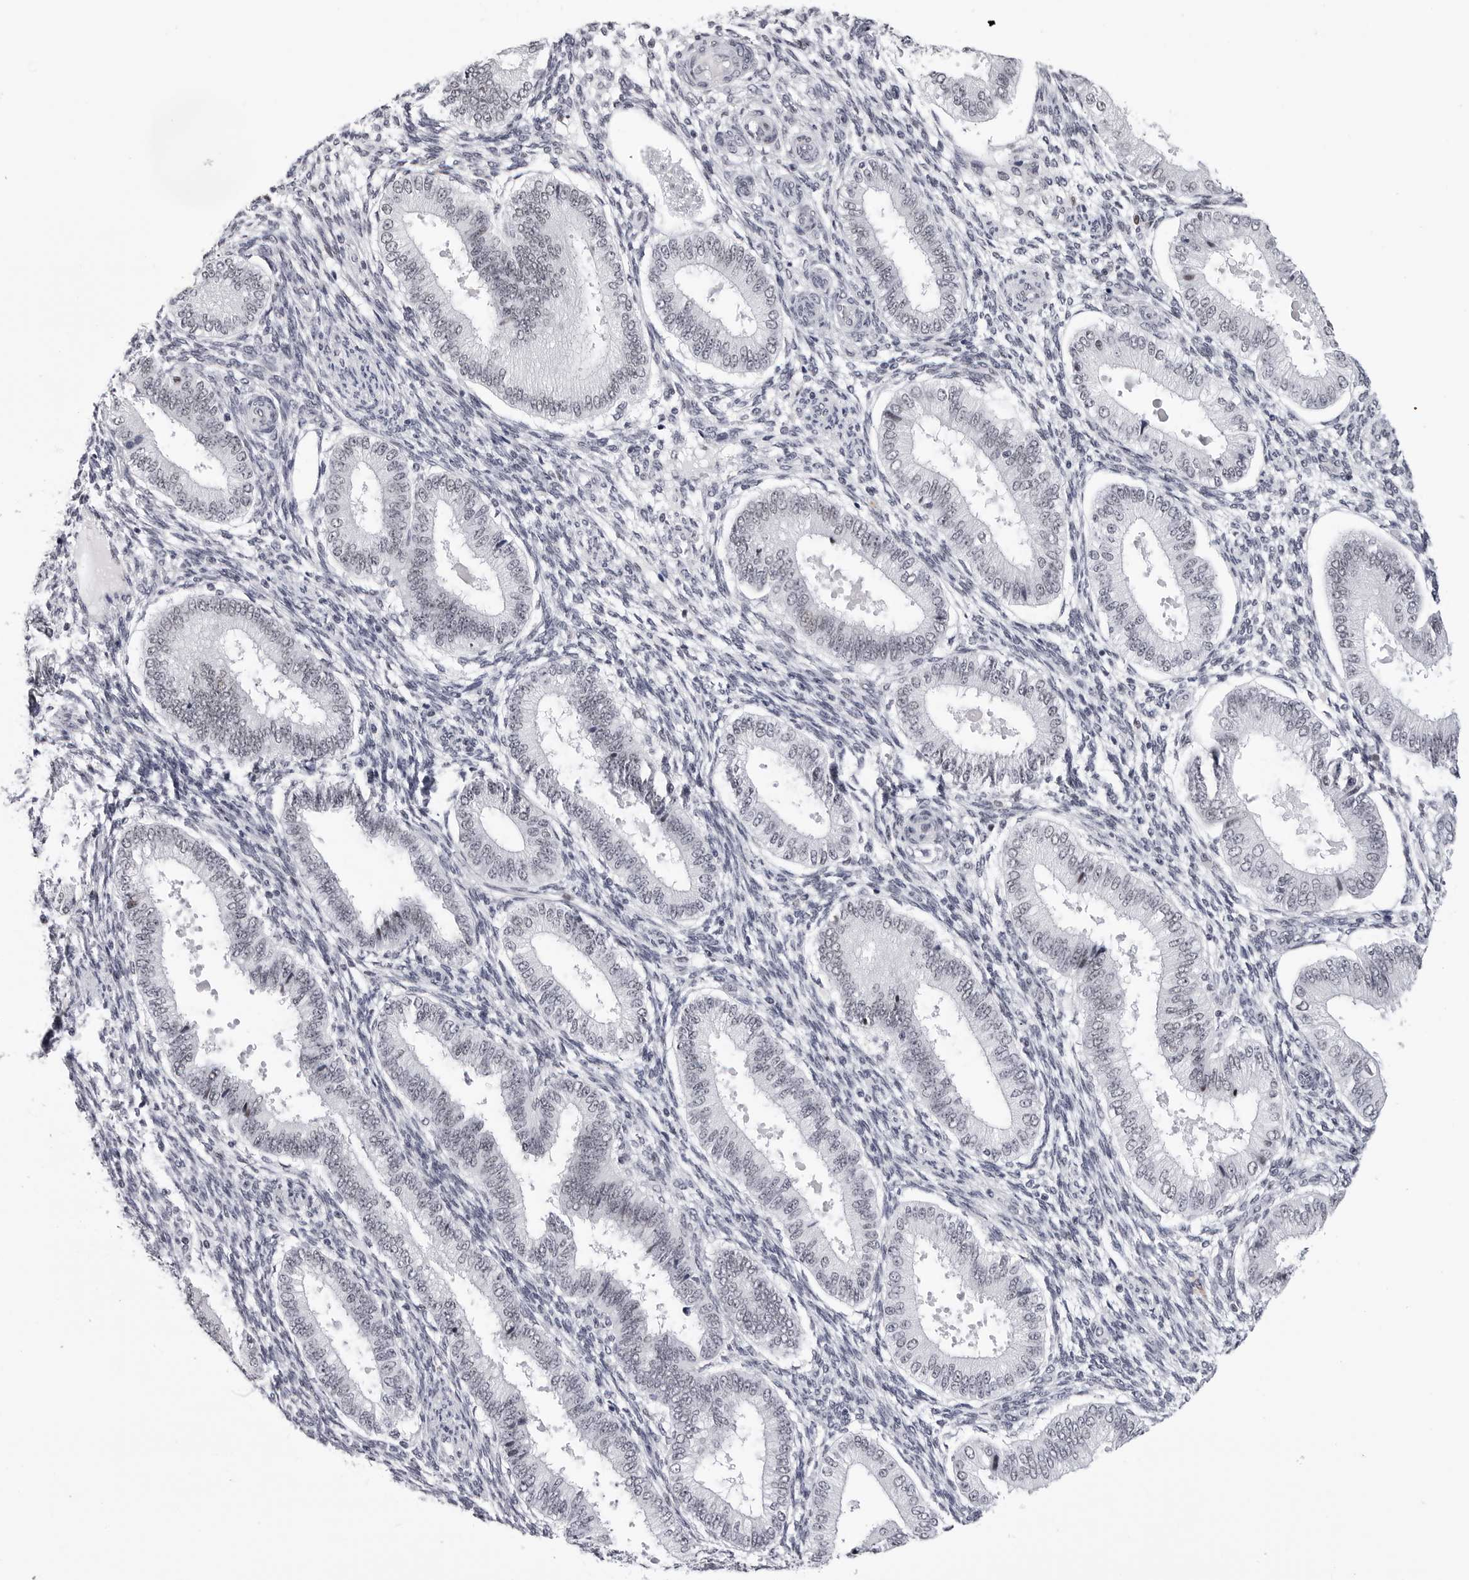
{"staining": {"intensity": "negative", "quantity": "none", "location": "none"}, "tissue": "endometrium", "cell_type": "Cells in endometrial stroma", "image_type": "normal", "snomed": [{"axis": "morphology", "description": "Normal tissue, NOS"}, {"axis": "topography", "description": "Endometrium"}], "caption": "IHC image of normal endometrium: human endometrium stained with DAB demonstrates no significant protein staining in cells in endometrial stroma. Brightfield microscopy of immunohistochemistry (IHC) stained with DAB (3,3'-diaminobenzidine) (brown) and hematoxylin (blue), captured at high magnification.", "gene": "SF3B4", "patient": {"sex": "female", "age": 39}}